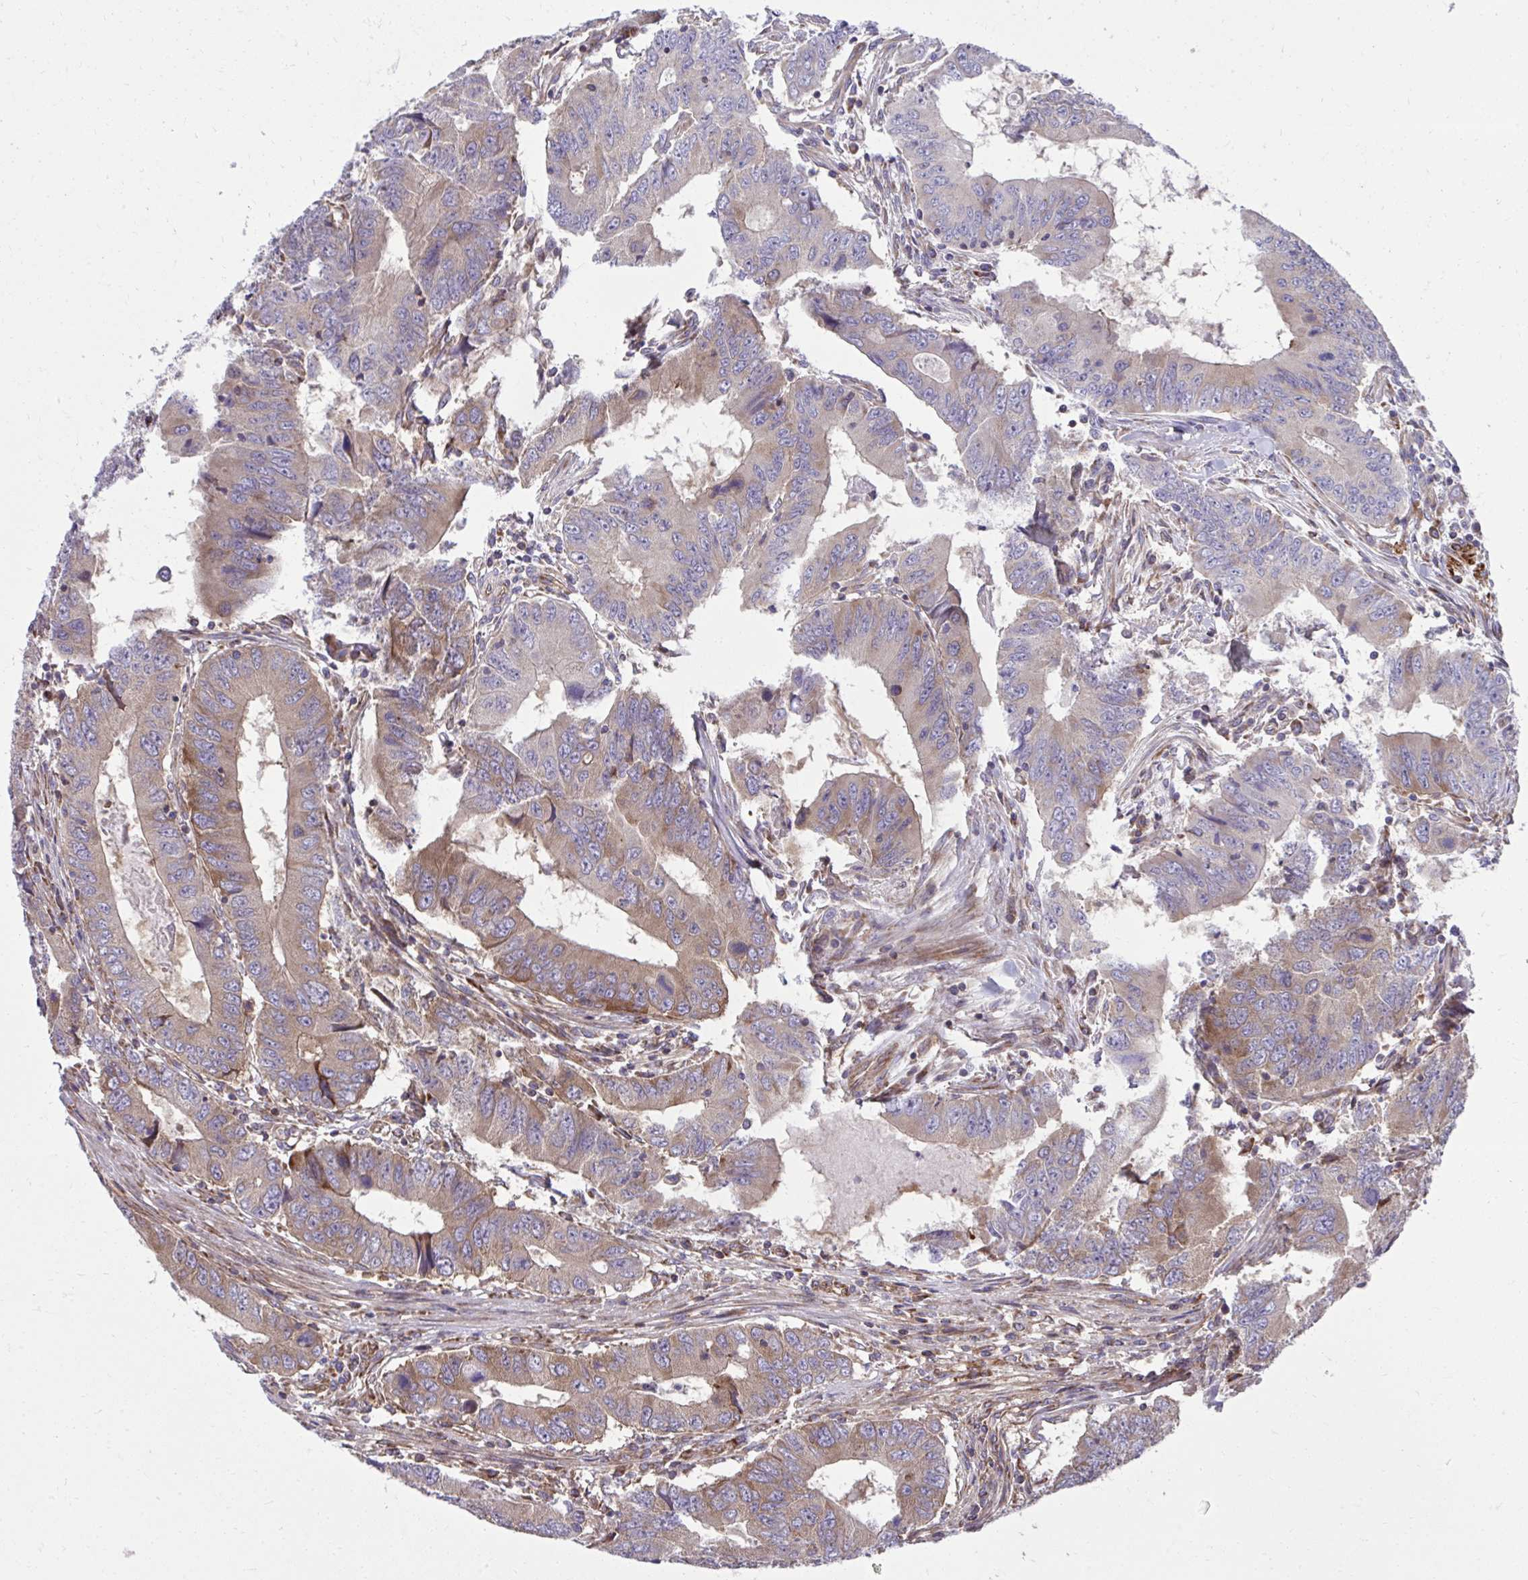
{"staining": {"intensity": "weak", "quantity": ">75%", "location": "cytoplasmic/membranous"}, "tissue": "colorectal cancer", "cell_type": "Tumor cells", "image_type": "cancer", "snomed": [{"axis": "morphology", "description": "Adenocarcinoma, NOS"}, {"axis": "topography", "description": "Colon"}], "caption": "Immunohistochemical staining of human colorectal cancer exhibits low levels of weak cytoplasmic/membranous staining in approximately >75% of tumor cells.", "gene": "NMNAT3", "patient": {"sex": "male", "age": 53}}